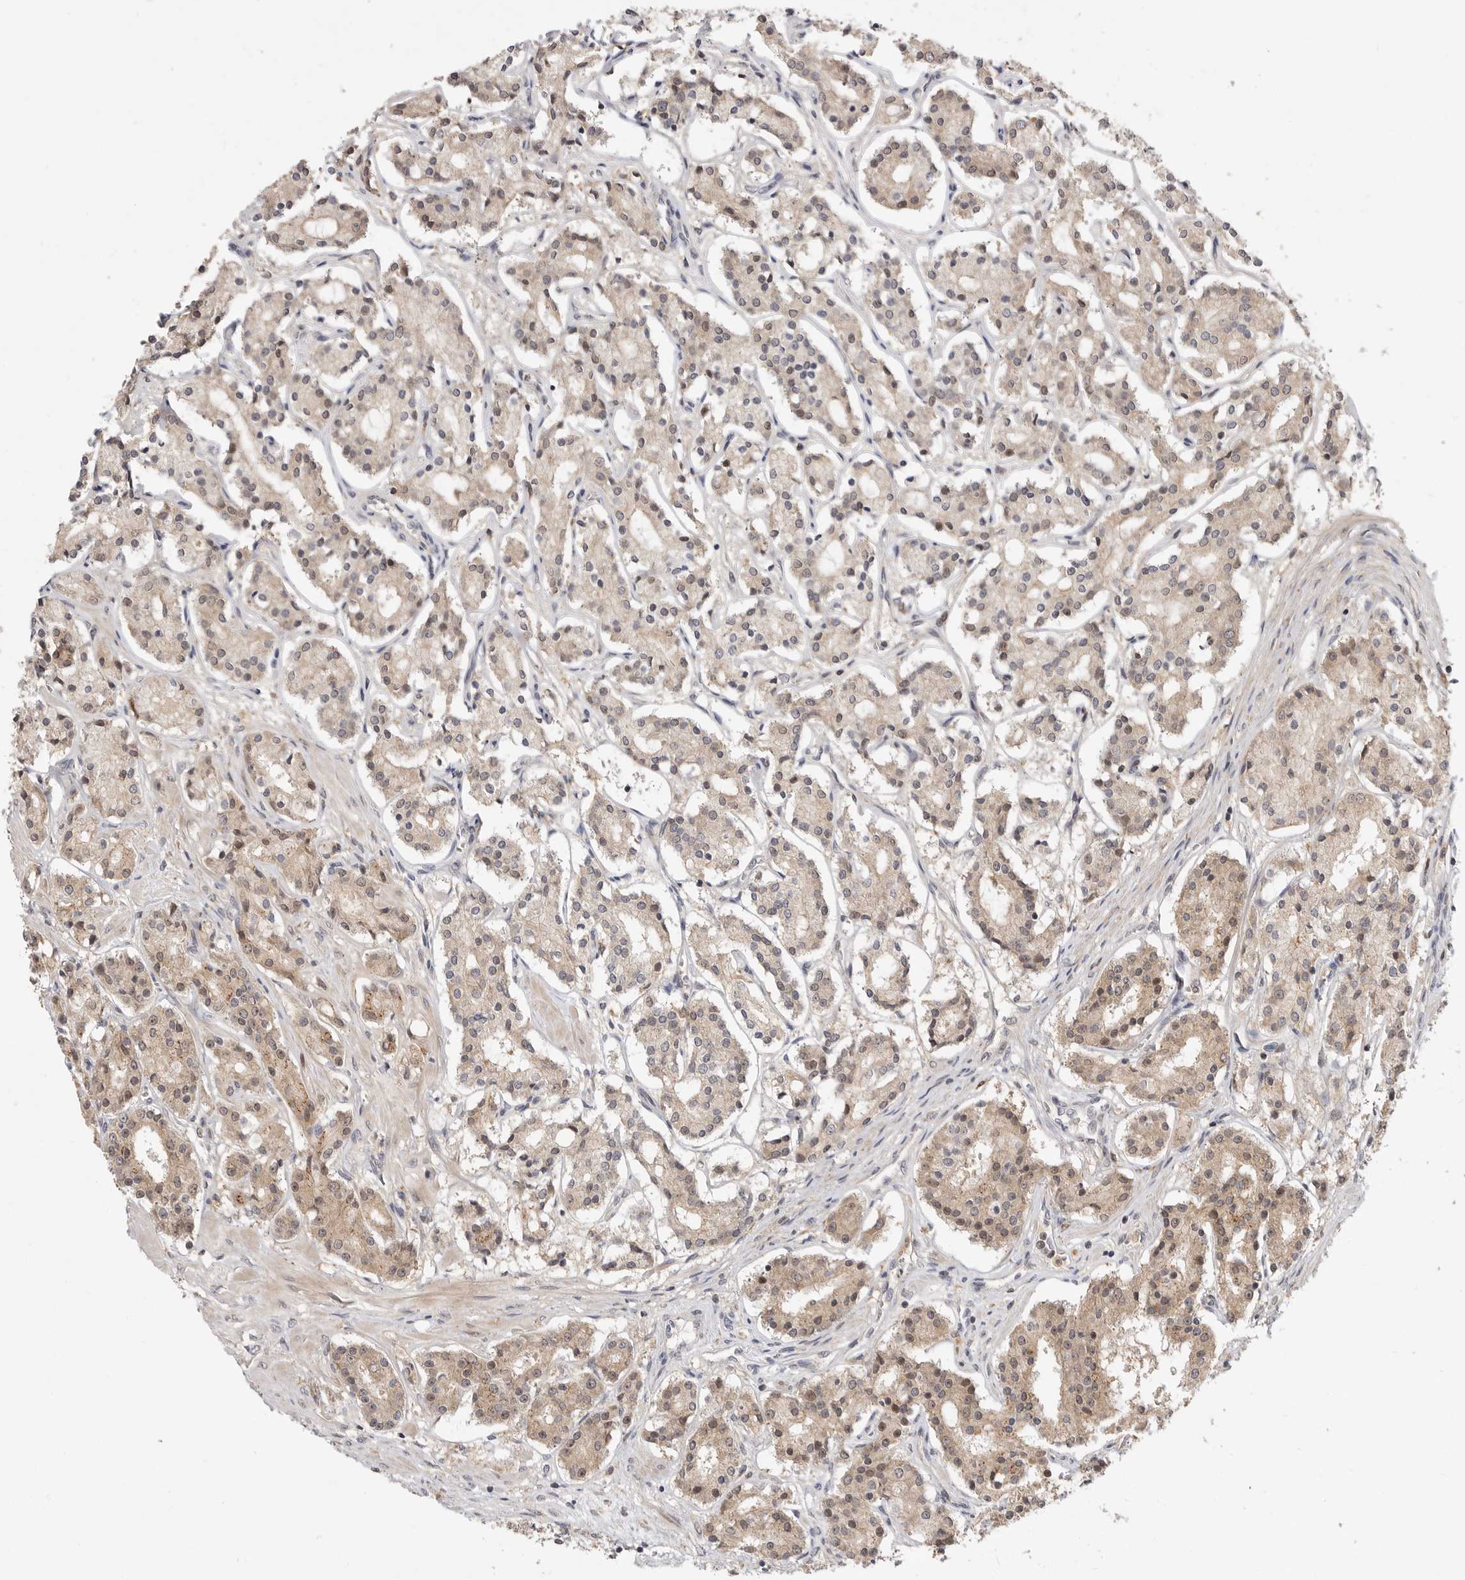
{"staining": {"intensity": "weak", "quantity": "25%-75%", "location": "cytoplasmic/membranous,nuclear"}, "tissue": "prostate cancer", "cell_type": "Tumor cells", "image_type": "cancer", "snomed": [{"axis": "morphology", "description": "Adenocarcinoma, High grade"}, {"axis": "topography", "description": "Prostate"}], "caption": "The immunohistochemical stain highlights weak cytoplasmic/membranous and nuclear positivity in tumor cells of prostate cancer (adenocarcinoma (high-grade)) tissue.", "gene": "CSNK1G3", "patient": {"sex": "male", "age": 60}}